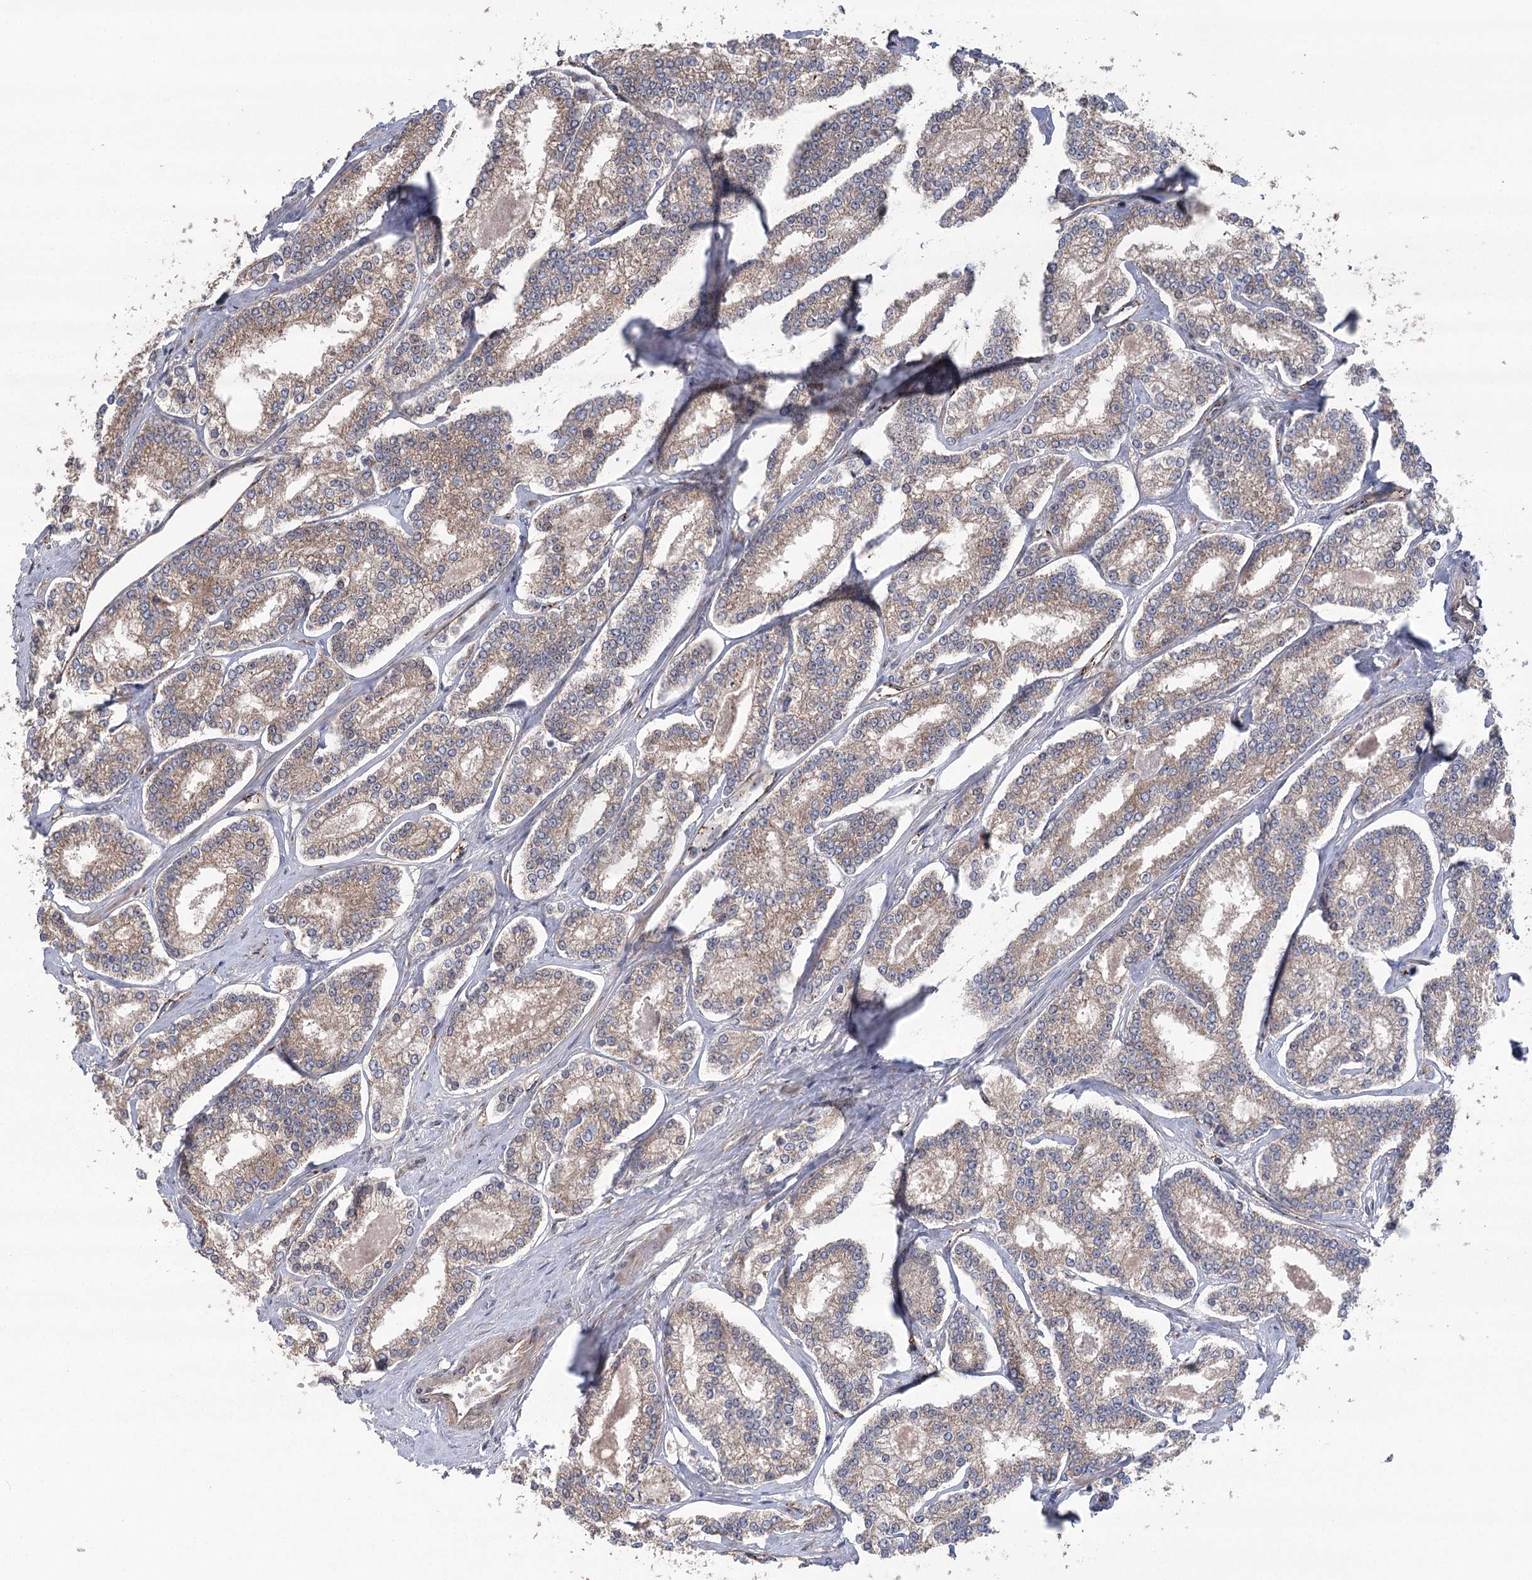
{"staining": {"intensity": "moderate", "quantity": ">75%", "location": "cytoplasmic/membranous"}, "tissue": "prostate cancer", "cell_type": "Tumor cells", "image_type": "cancer", "snomed": [{"axis": "morphology", "description": "Normal tissue, NOS"}, {"axis": "morphology", "description": "Adenocarcinoma, High grade"}, {"axis": "topography", "description": "Prostate"}], "caption": "Protein analysis of prostate cancer (high-grade adenocarcinoma) tissue shows moderate cytoplasmic/membranous expression in about >75% of tumor cells.", "gene": "RWDD4", "patient": {"sex": "male", "age": 83}}